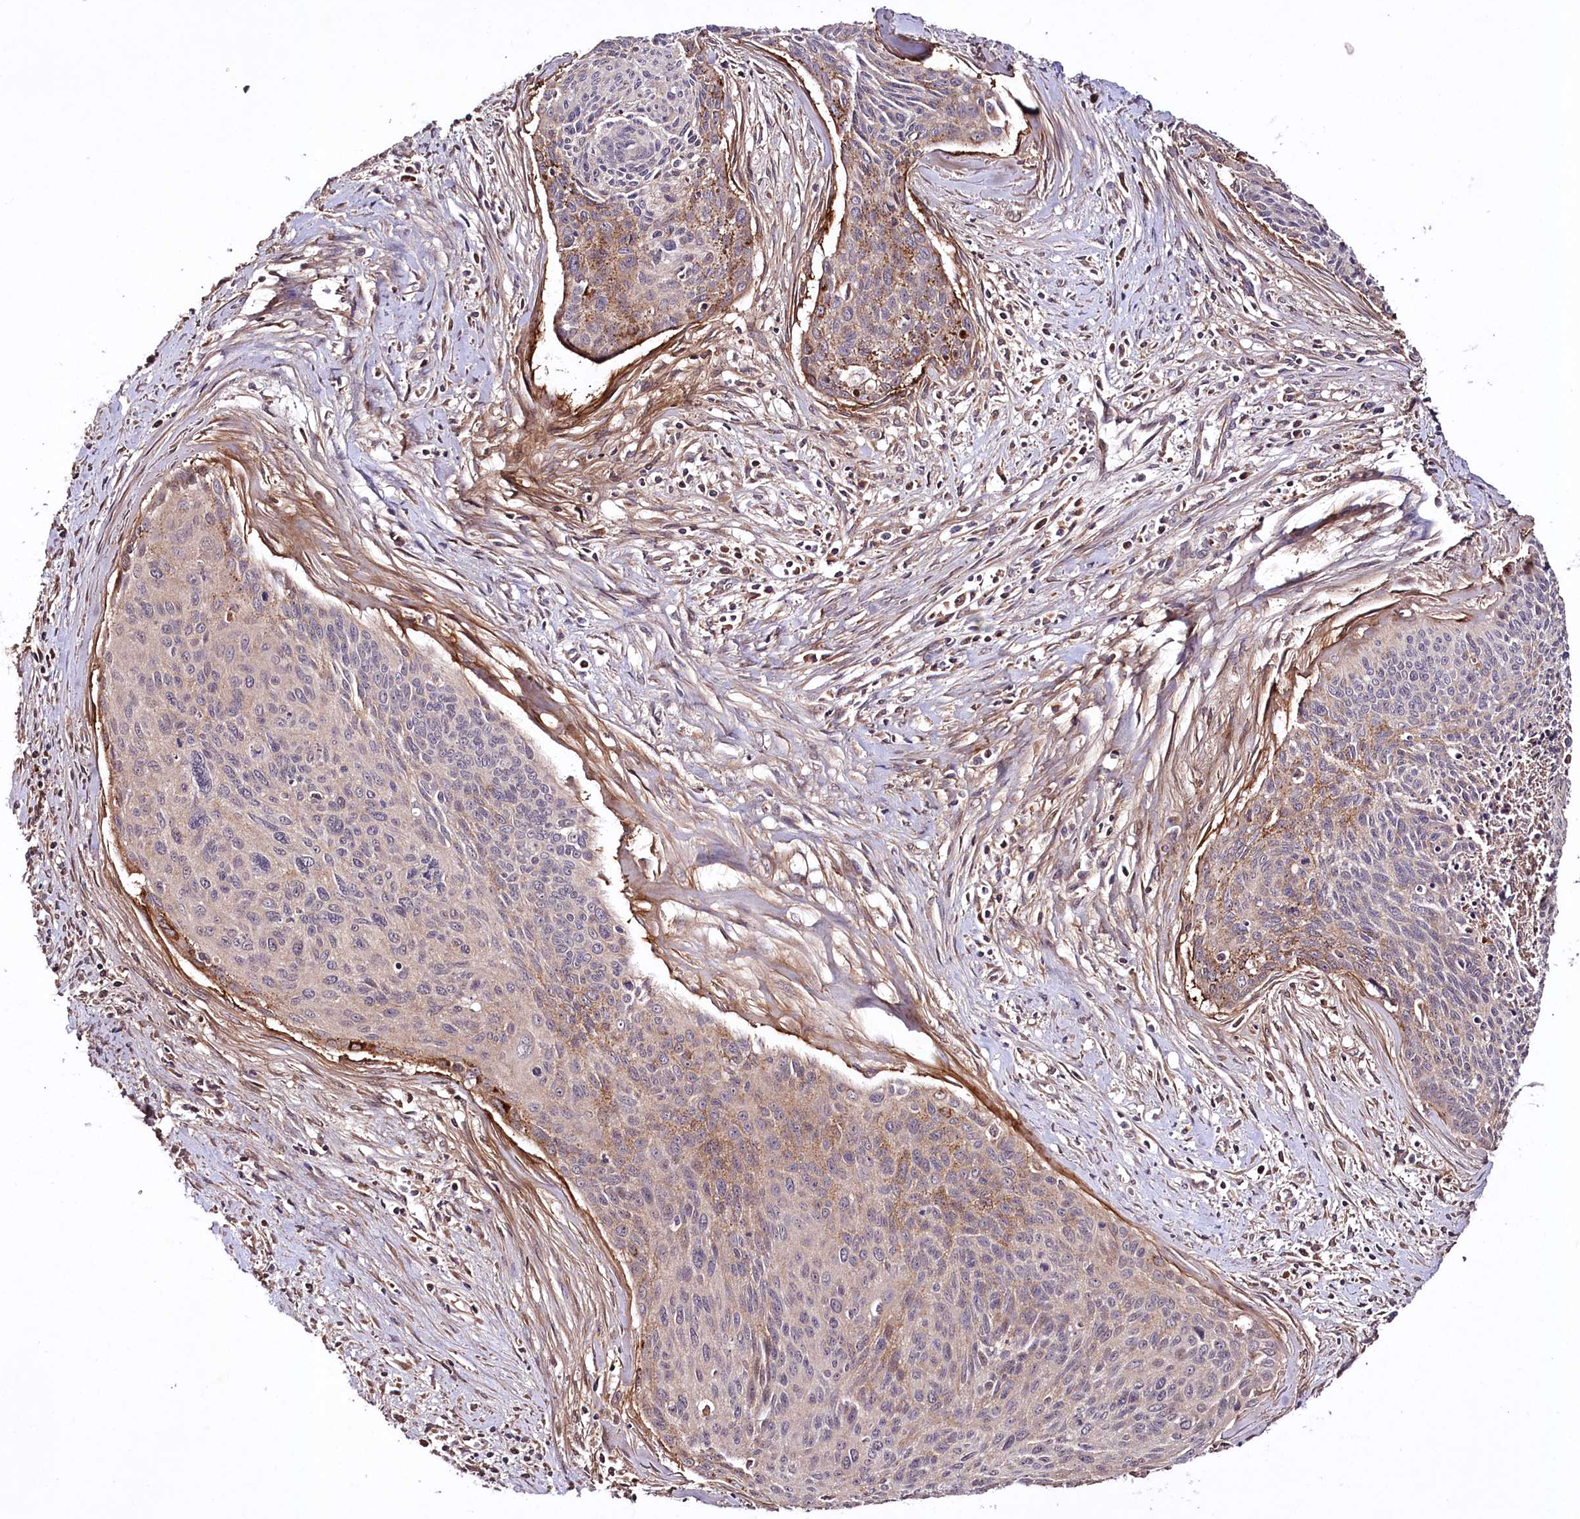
{"staining": {"intensity": "moderate", "quantity": "<25%", "location": "cytoplasmic/membranous"}, "tissue": "cervical cancer", "cell_type": "Tumor cells", "image_type": "cancer", "snomed": [{"axis": "morphology", "description": "Squamous cell carcinoma, NOS"}, {"axis": "topography", "description": "Cervix"}], "caption": "Cervical cancer (squamous cell carcinoma) stained for a protein displays moderate cytoplasmic/membranous positivity in tumor cells.", "gene": "TNPO3", "patient": {"sex": "female", "age": 55}}